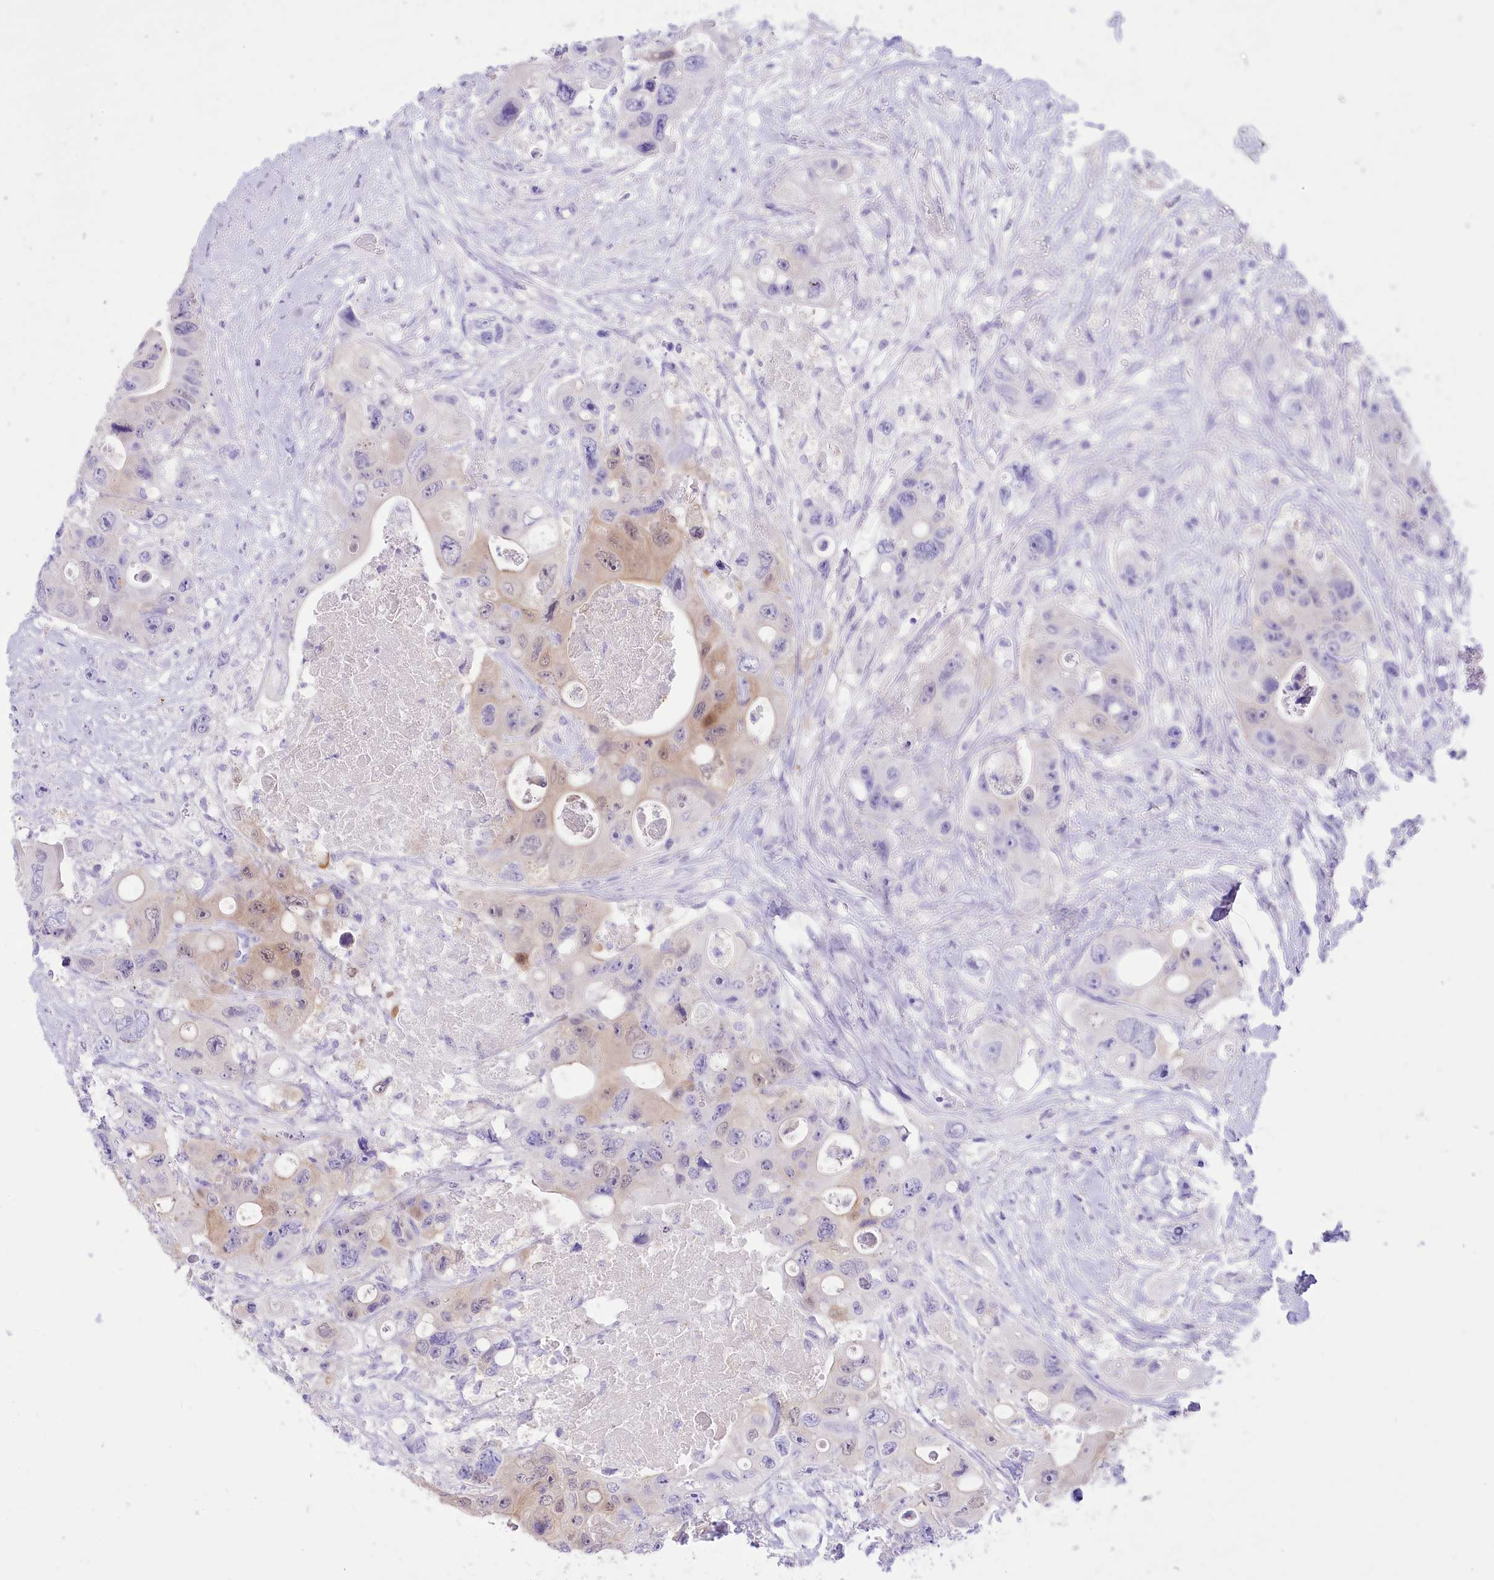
{"staining": {"intensity": "weak", "quantity": "<25%", "location": "cytoplasmic/membranous"}, "tissue": "colorectal cancer", "cell_type": "Tumor cells", "image_type": "cancer", "snomed": [{"axis": "morphology", "description": "Adenocarcinoma, NOS"}, {"axis": "topography", "description": "Colon"}], "caption": "Immunohistochemical staining of adenocarcinoma (colorectal) shows no significant staining in tumor cells.", "gene": "PBLD", "patient": {"sex": "female", "age": 46}}